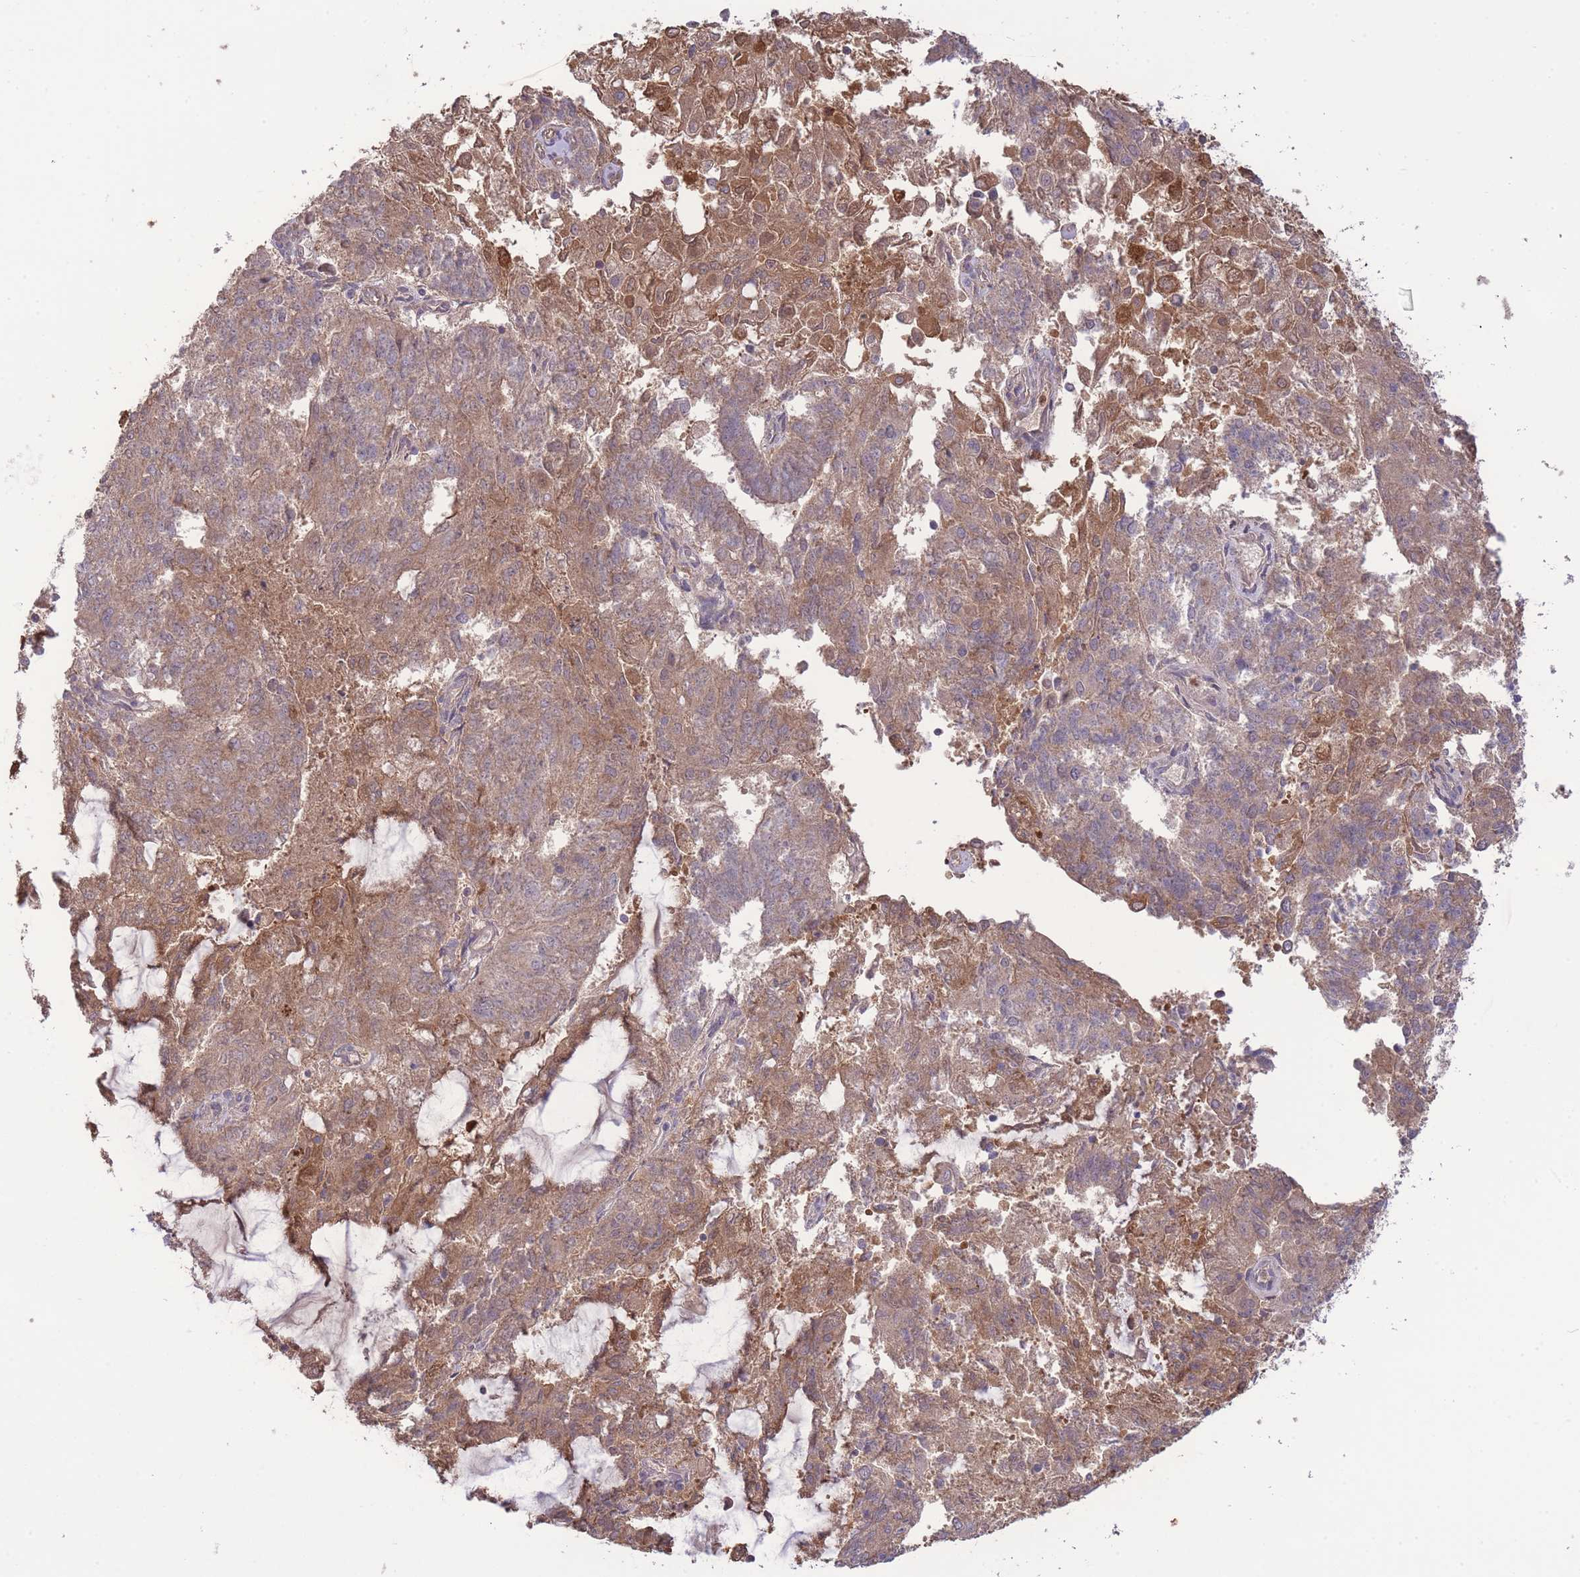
{"staining": {"intensity": "moderate", "quantity": "25%-75%", "location": "cytoplasmic/membranous"}, "tissue": "endometrial cancer", "cell_type": "Tumor cells", "image_type": "cancer", "snomed": [{"axis": "morphology", "description": "Adenocarcinoma, NOS"}, {"axis": "topography", "description": "Endometrium"}], "caption": "Protein expression analysis of human endometrial cancer (adenocarcinoma) reveals moderate cytoplasmic/membranous expression in about 25%-75% of tumor cells. Using DAB (brown) and hematoxylin (blue) stains, captured at high magnification using brightfield microscopy.", "gene": "ZNF304", "patient": {"sex": "female", "age": 82}}